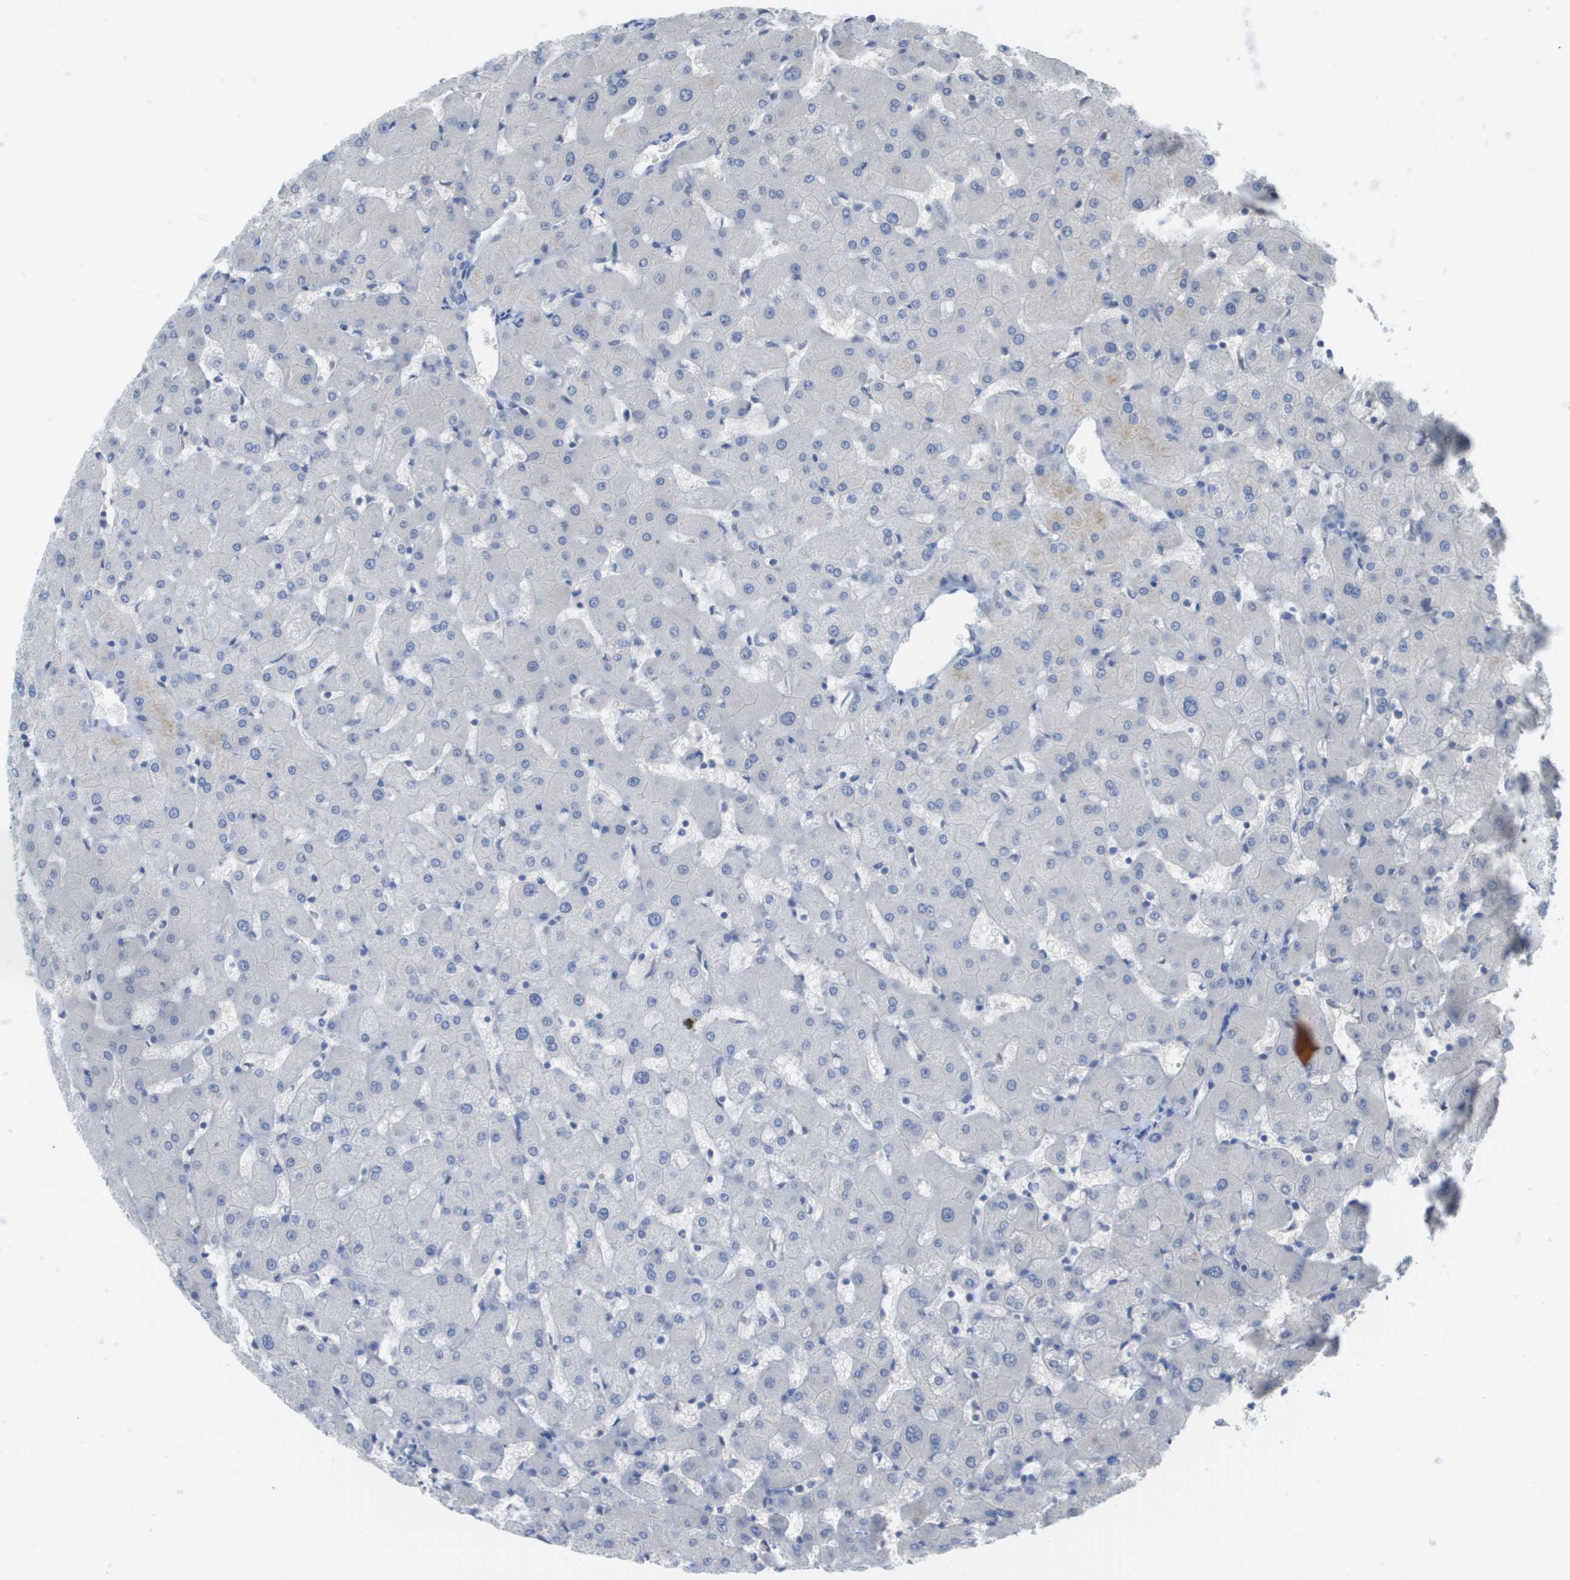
{"staining": {"intensity": "negative", "quantity": "none", "location": "none"}, "tissue": "liver", "cell_type": "Cholangiocytes", "image_type": "normal", "snomed": [{"axis": "morphology", "description": "Normal tissue, NOS"}, {"axis": "topography", "description": "Liver"}], "caption": "The histopathology image displays no significant positivity in cholangiocytes of liver. (Immunohistochemistry (ihc), brightfield microscopy, high magnification).", "gene": "MYL3", "patient": {"sex": "female", "age": 63}}